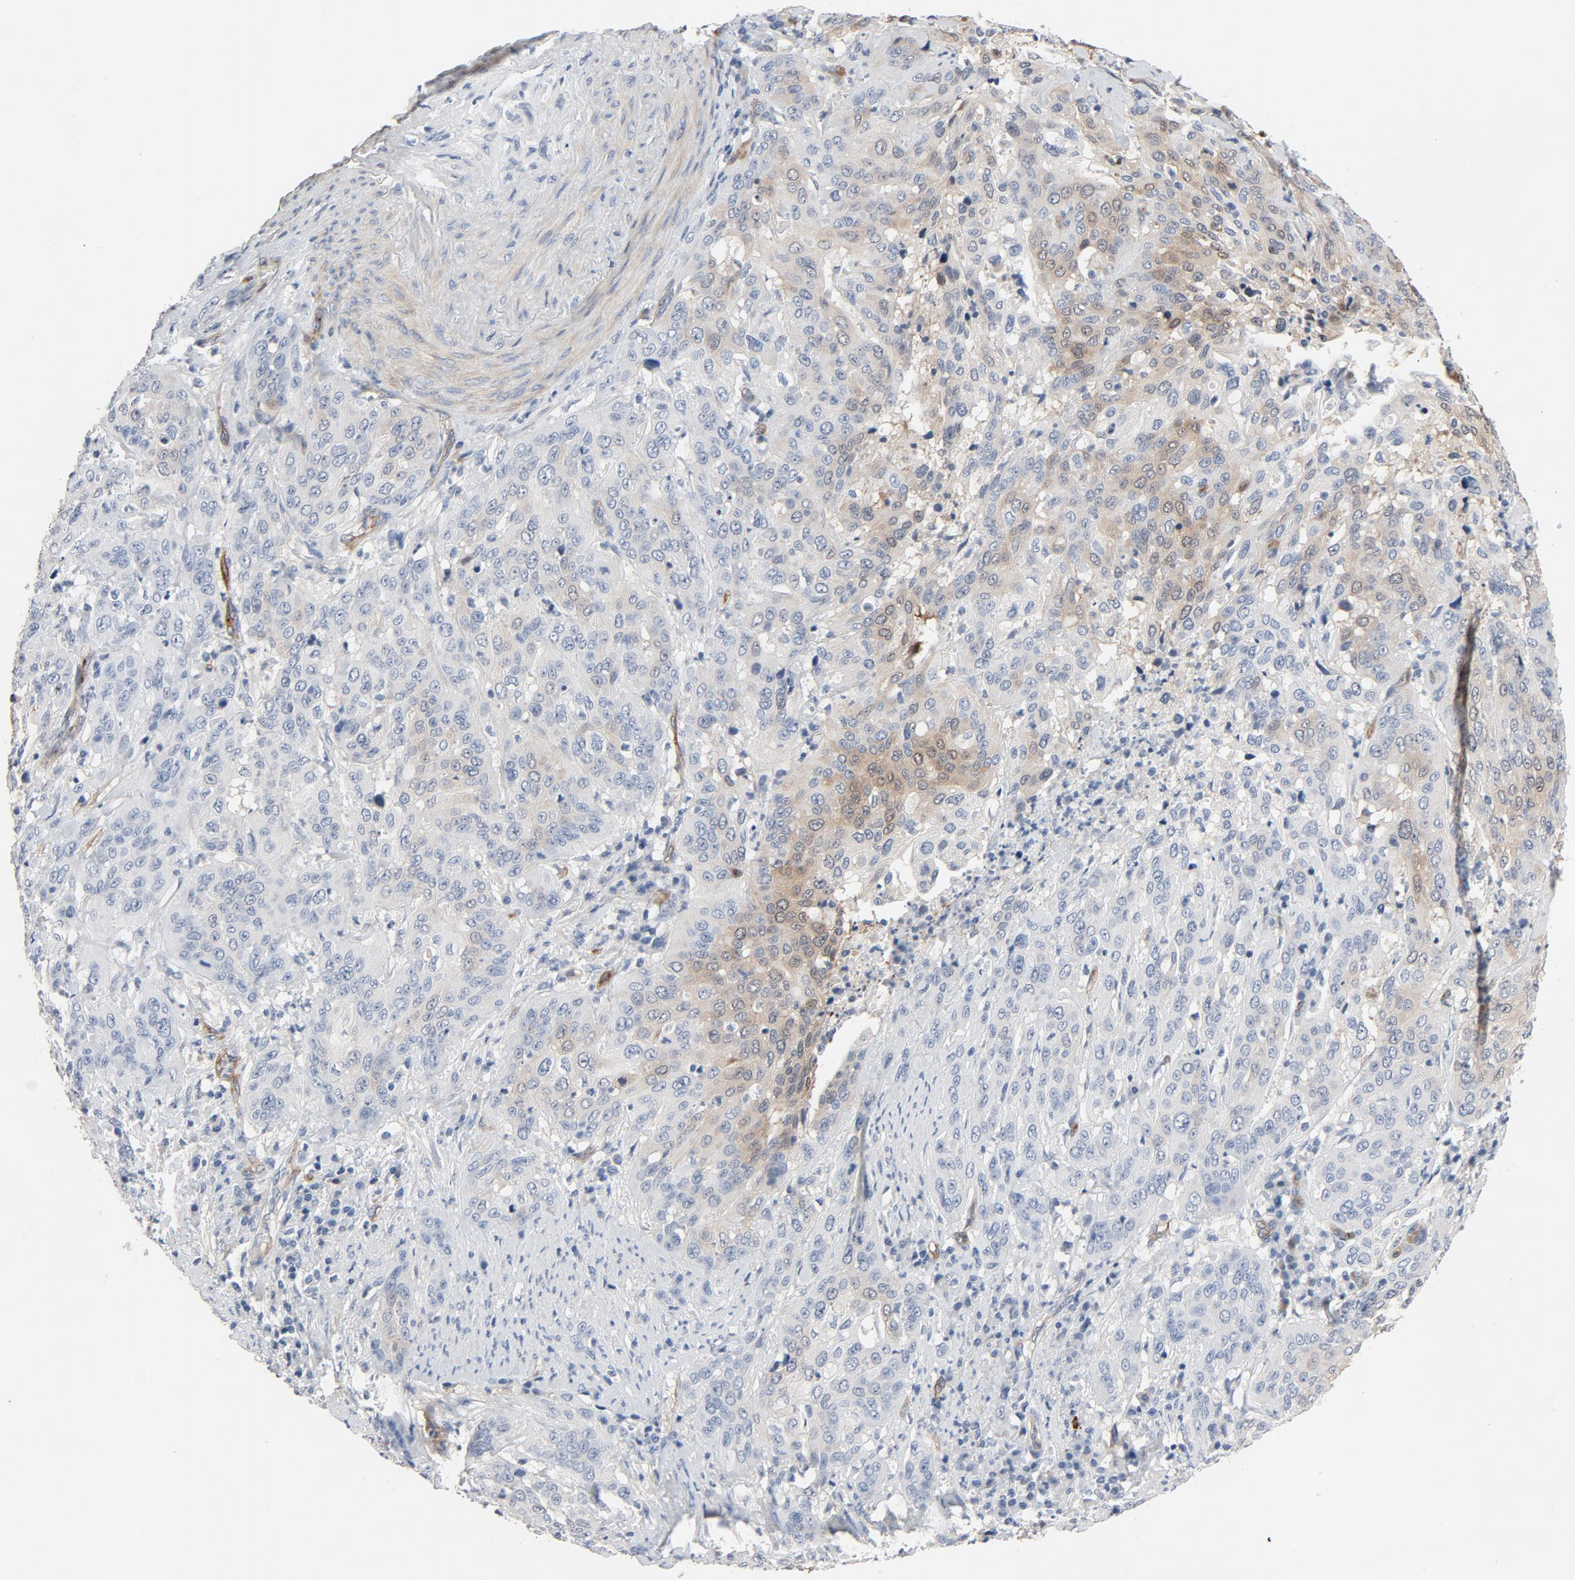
{"staining": {"intensity": "weak", "quantity": "25%-75%", "location": "cytoplasmic/membranous"}, "tissue": "cervical cancer", "cell_type": "Tumor cells", "image_type": "cancer", "snomed": [{"axis": "morphology", "description": "Squamous cell carcinoma, NOS"}, {"axis": "topography", "description": "Cervix"}], "caption": "This is a photomicrograph of IHC staining of squamous cell carcinoma (cervical), which shows weak positivity in the cytoplasmic/membranous of tumor cells.", "gene": "KDR", "patient": {"sex": "female", "age": 41}}